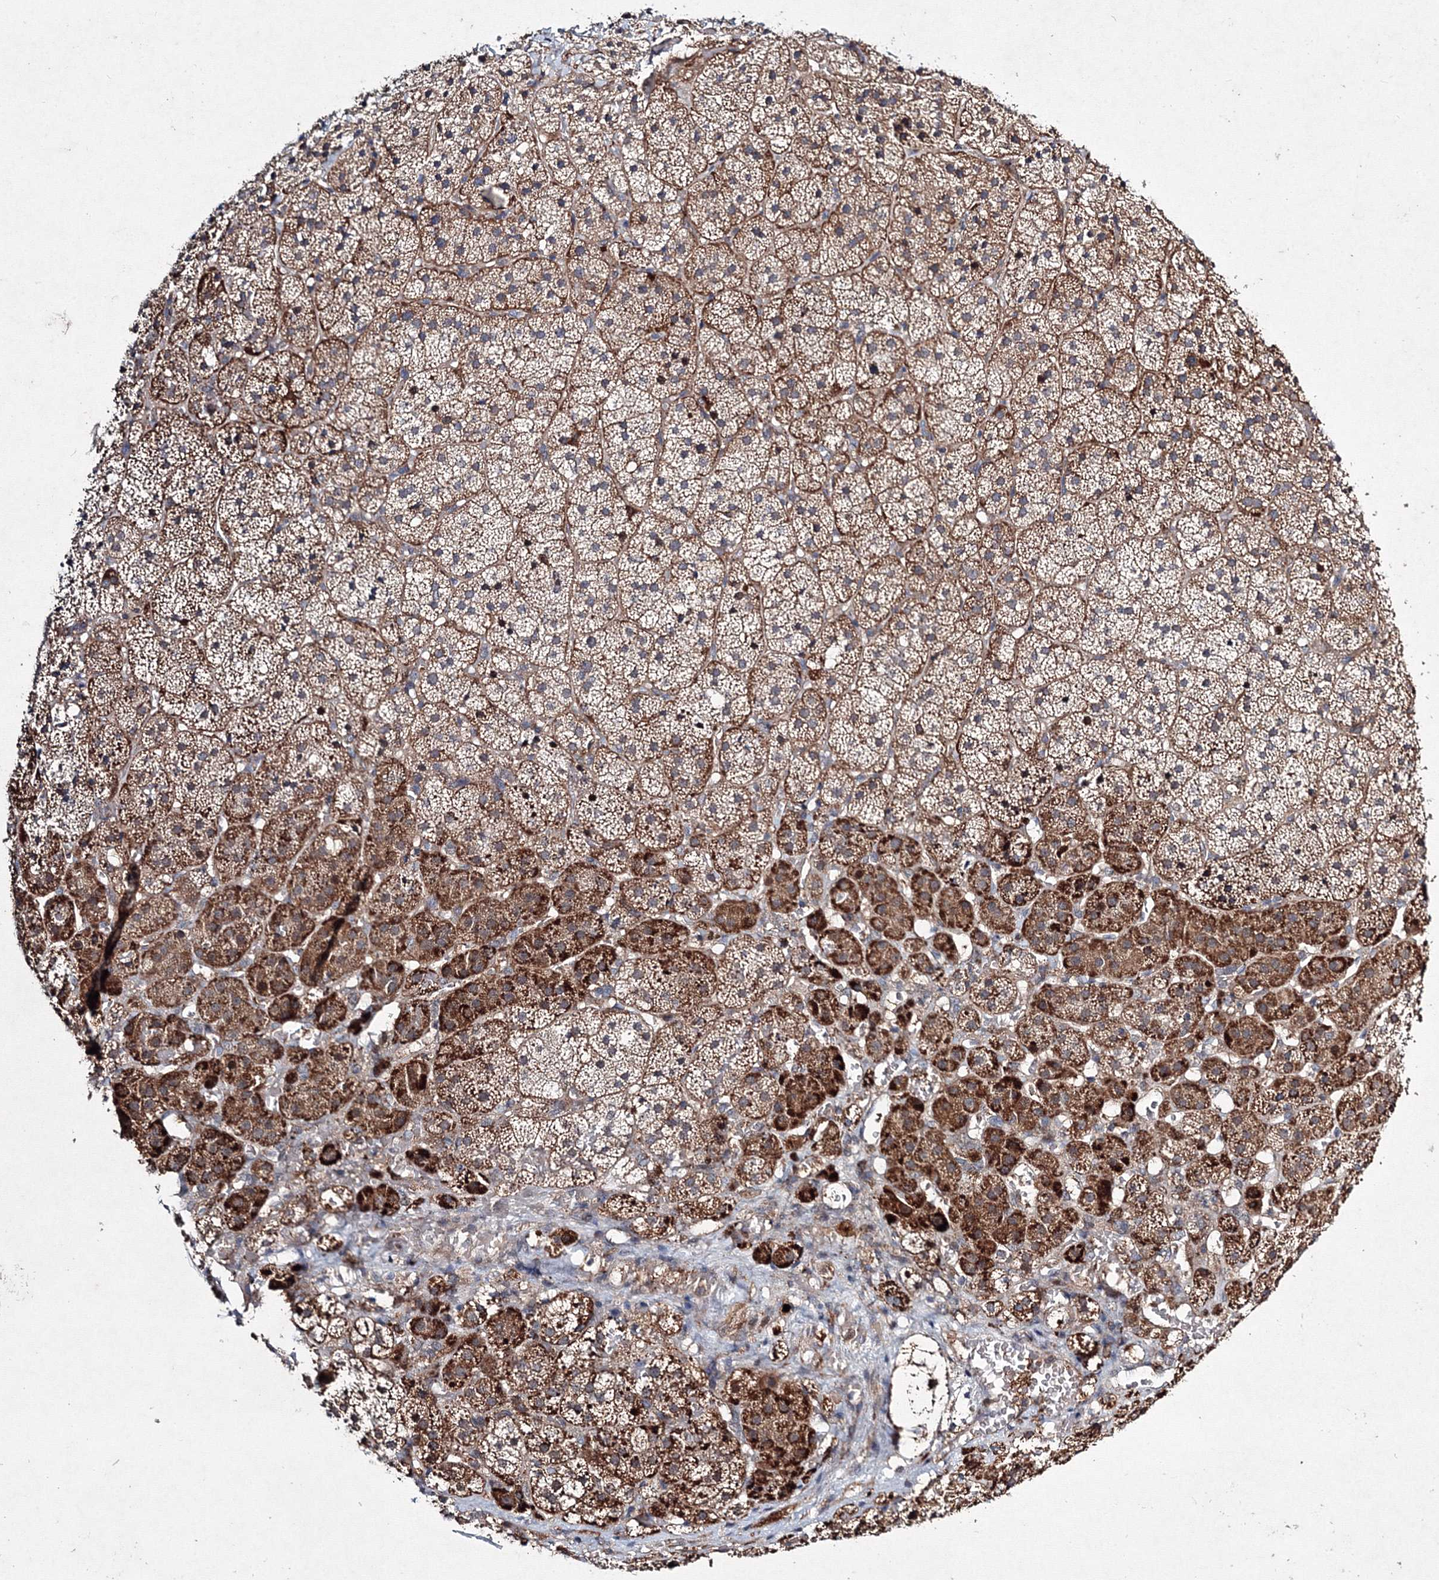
{"staining": {"intensity": "strong", "quantity": ">75%", "location": "cytoplasmic/membranous"}, "tissue": "adrenal gland", "cell_type": "Glandular cells", "image_type": "normal", "snomed": [{"axis": "morphology", "description": "Normal tissue, NOS"}, {"axis": "topography", "description": "Adrenal gland"}], "caption": "Protein staining of benign adrenal gland reveals strong cytoplasmic/membranous staining in about >75% of glandular cells. (Stains: DAB (3,3'-diaminobenzidine) in brown, nuclei in blue, Microscopy: brightfield microscopy at high magnification).", "gene": "RANBP3L", "patient": {"sex": "female", "age": 44}}